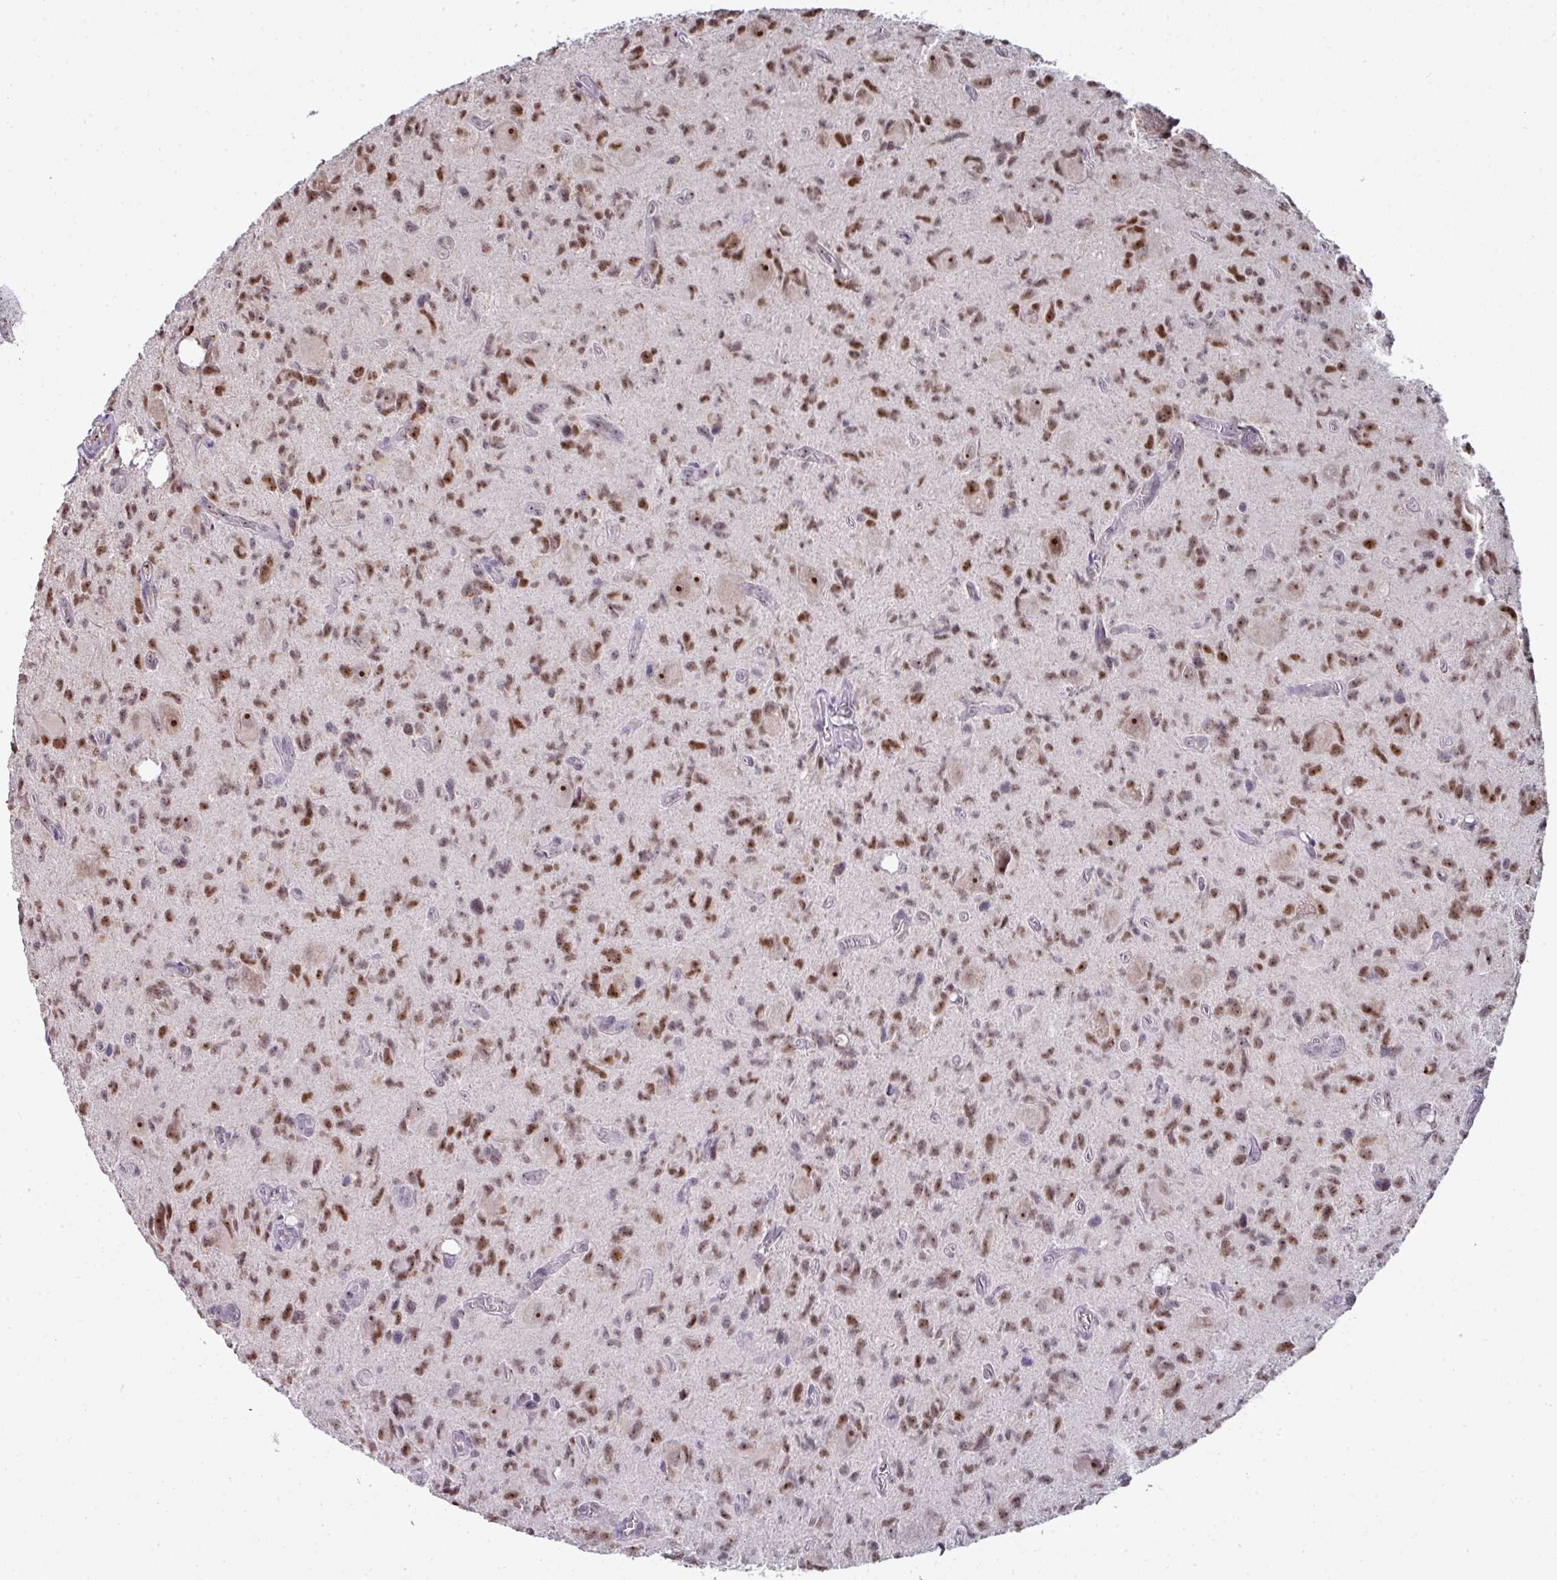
{"staining": {"intensity": "moderate", "quantity": ">75%", "location": "nuclear"}, "tissue": "glioma", "cell_type": "Tumor cells", "image_type": "cancer", "snomed": [{"axis": "morphology", "description": "Glioma, malignant, High grade"}, {"axis": "topography", "description": "Brain"}], "caption": "Protein expression analysis of human glioma reveals moderate nuclear expression in about >75% of tumor cells.", "gene": "NACC2", "patient": {"sex": "male", "age": 76}}